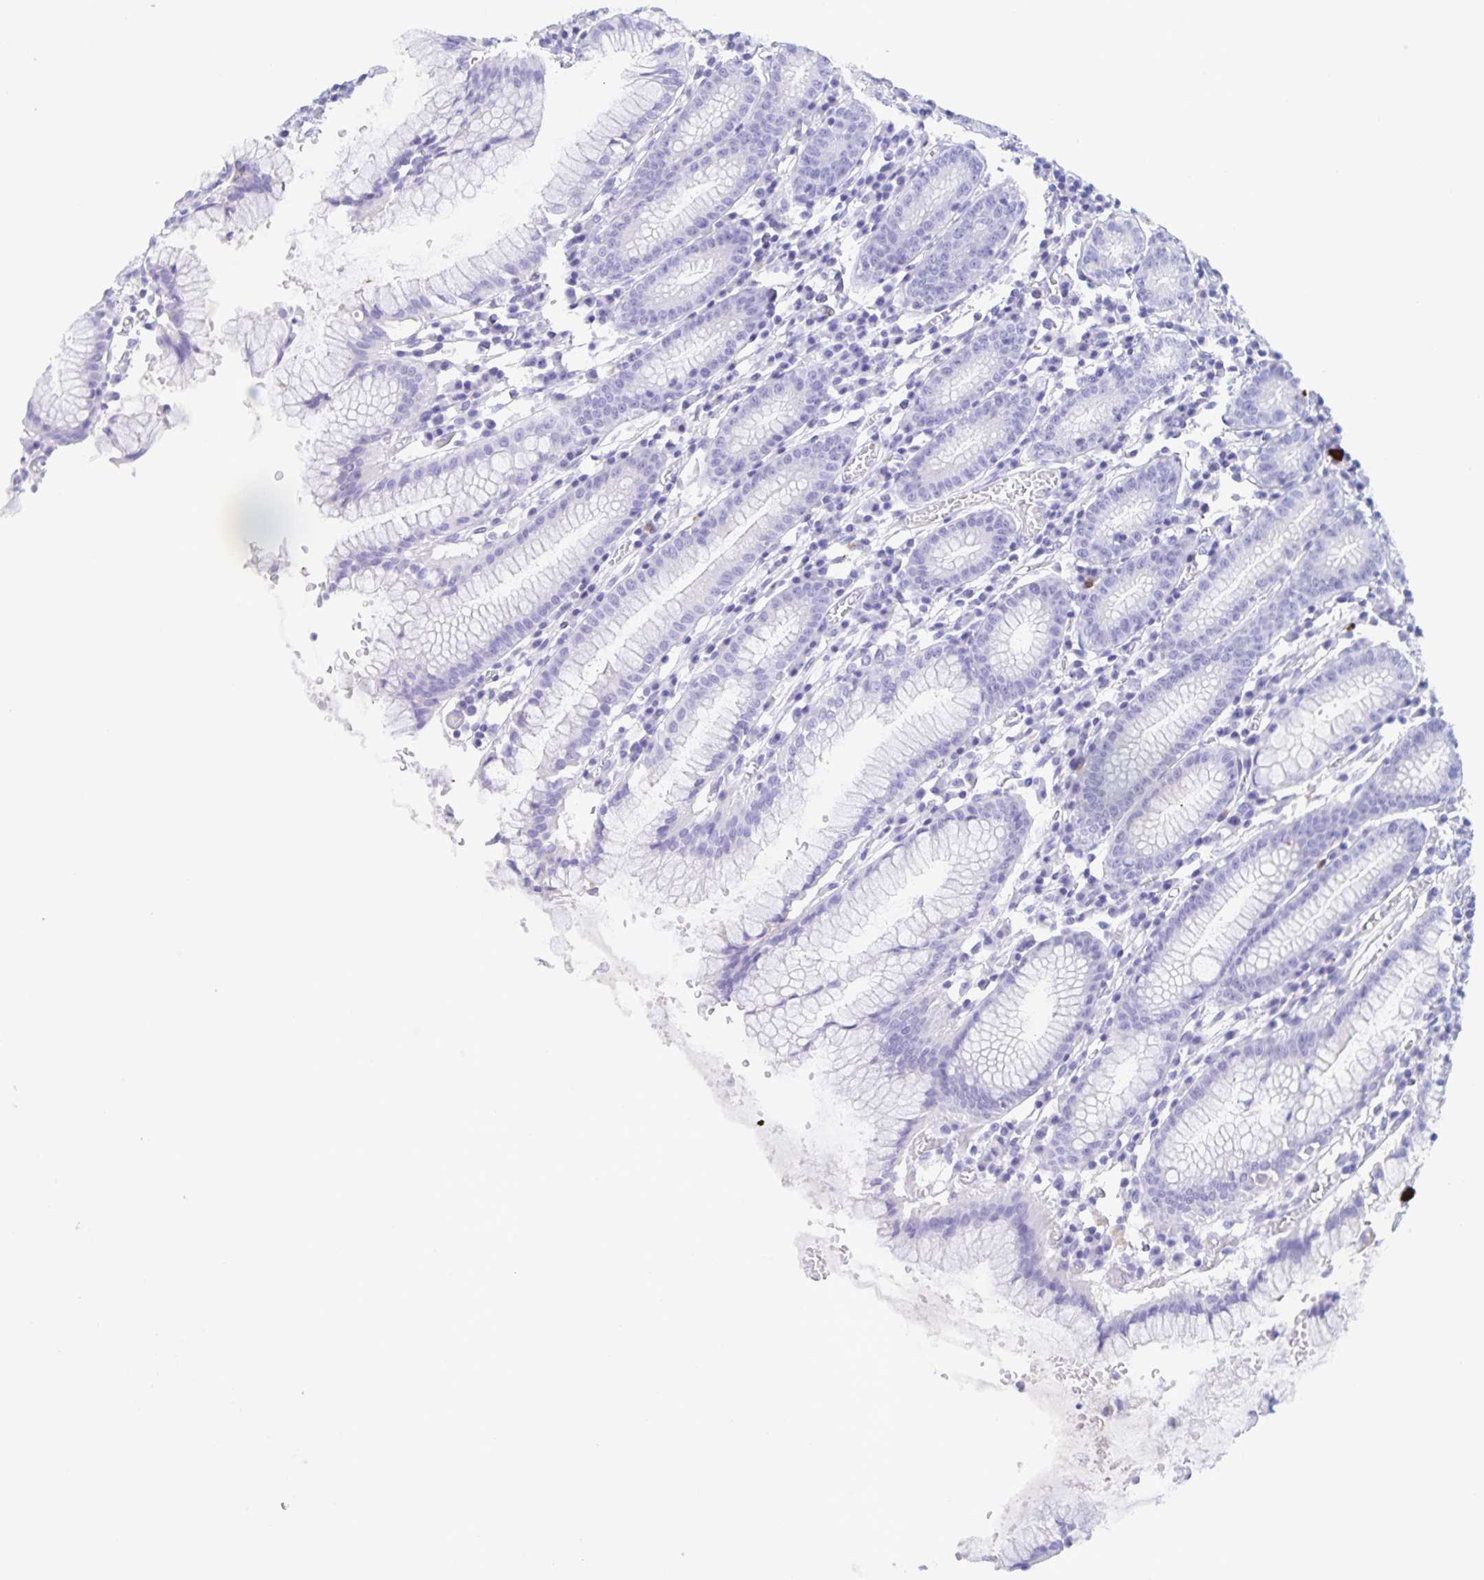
{"staining": {"intensity": "negative", "quantity": "none", "location": "none"}, "tissue": "stomach", "cell_type": "Glandular cells", "image_type": "normal", "snomed": [{"axis": "morphology", "description": "Normal tissue, NOS"}, {"axis": "topography", "description": "Stomach"}], "caption": "Immunohistochemistry of benign human stomach shows no expression in glandular cells.", "gene": "CATSPER4", "patient": {"sex": "male", "age": 55}}